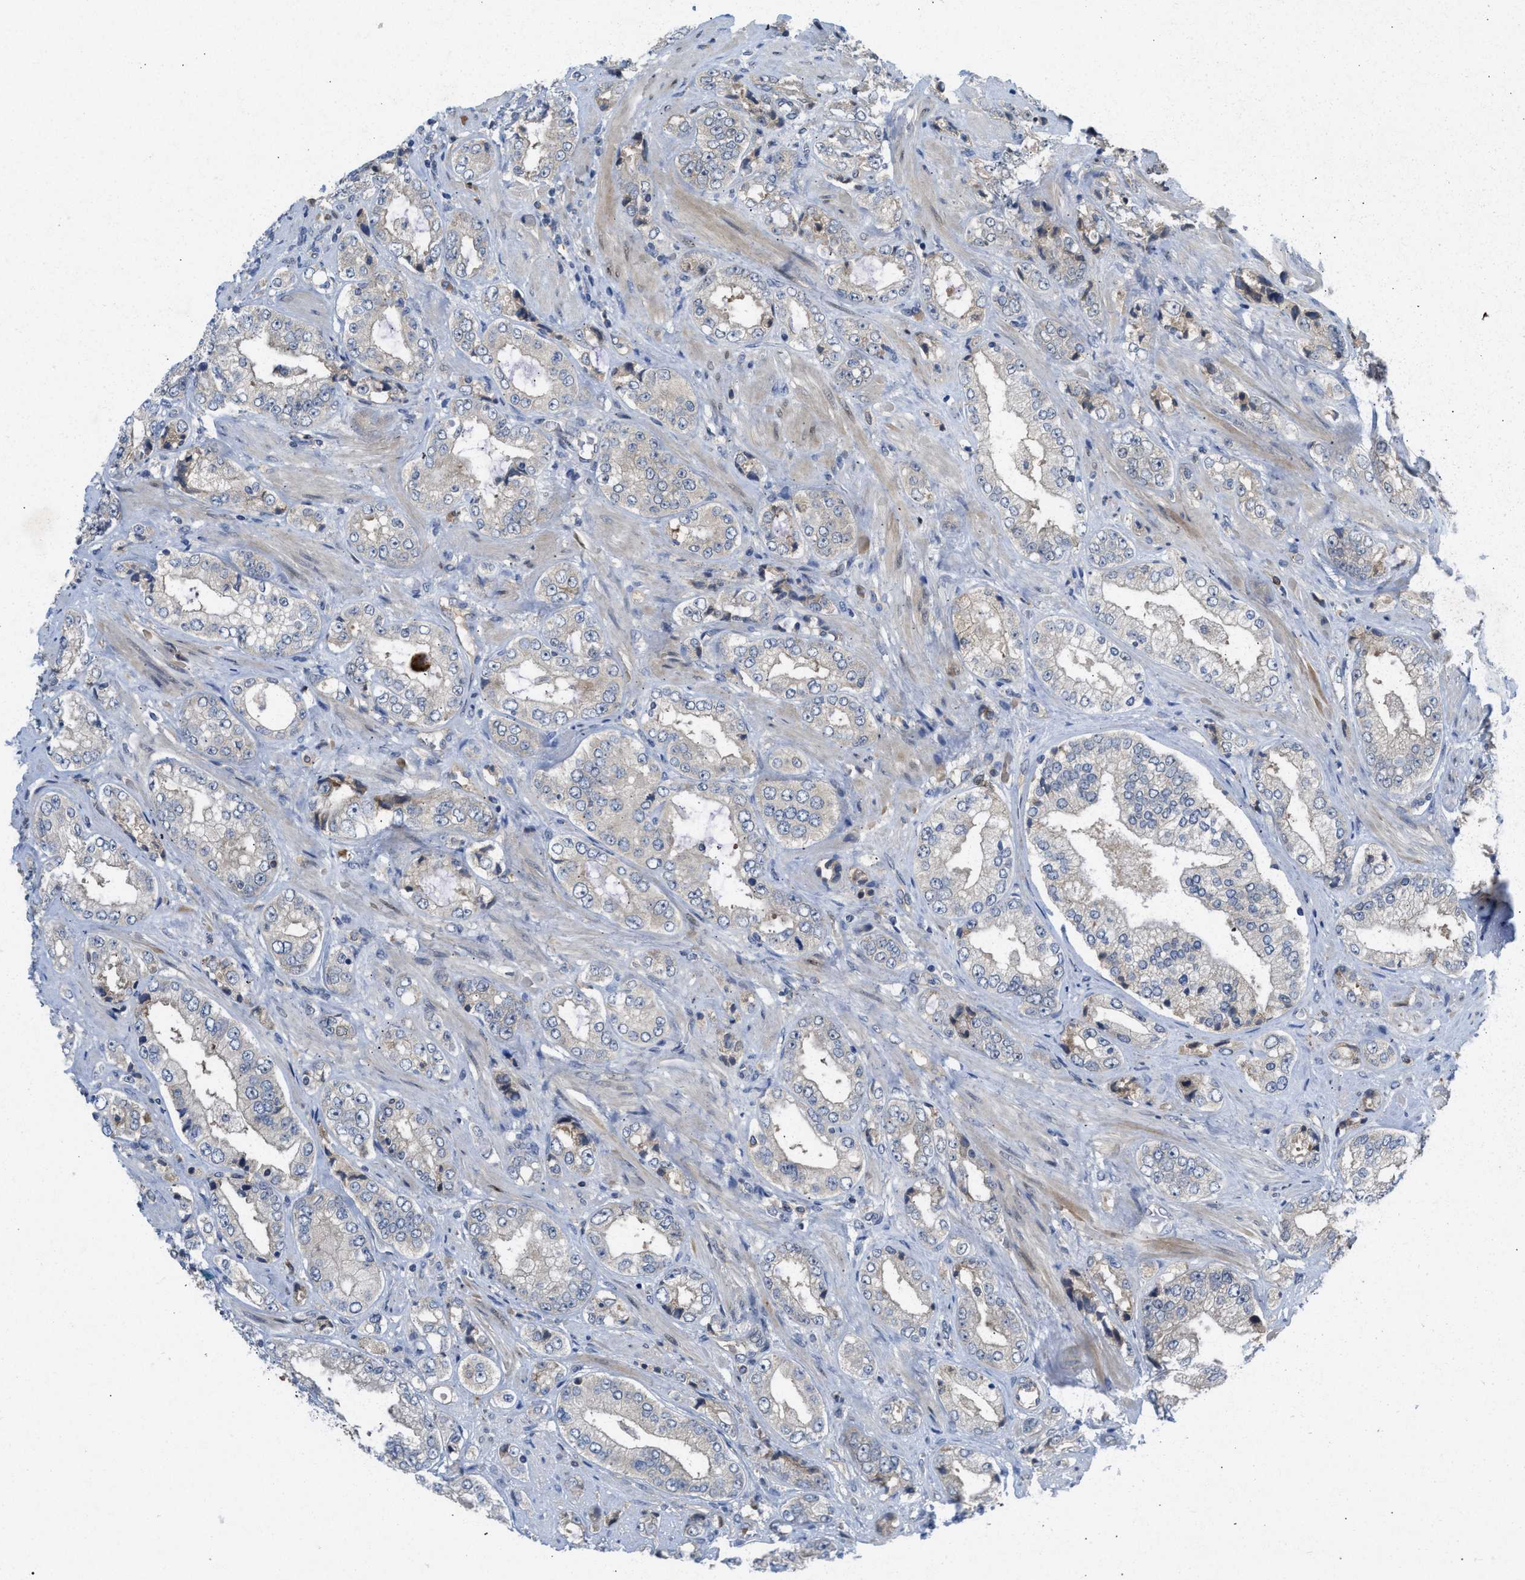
{"staining": {"intensity": "negative", "quantity": "none", "location": "none"}, "tissue": "prostate cancer", "cell_type": "Tumor cells", "image_type": "cancer", "snomed": [{"axis": "morphology", "description": "Adenocarcinoma, High grade"}, {"axis": "topography", "description": "Prostate"}], "caption": "IHC micrograph of neoplastic tissue: prostate adenocarcinoma (high-grade) stained with DAB demonstrates no significant protein positivity in tumor cells.", "gene": "ZNF251", "patient": {"sex": "male", "age": 61}}